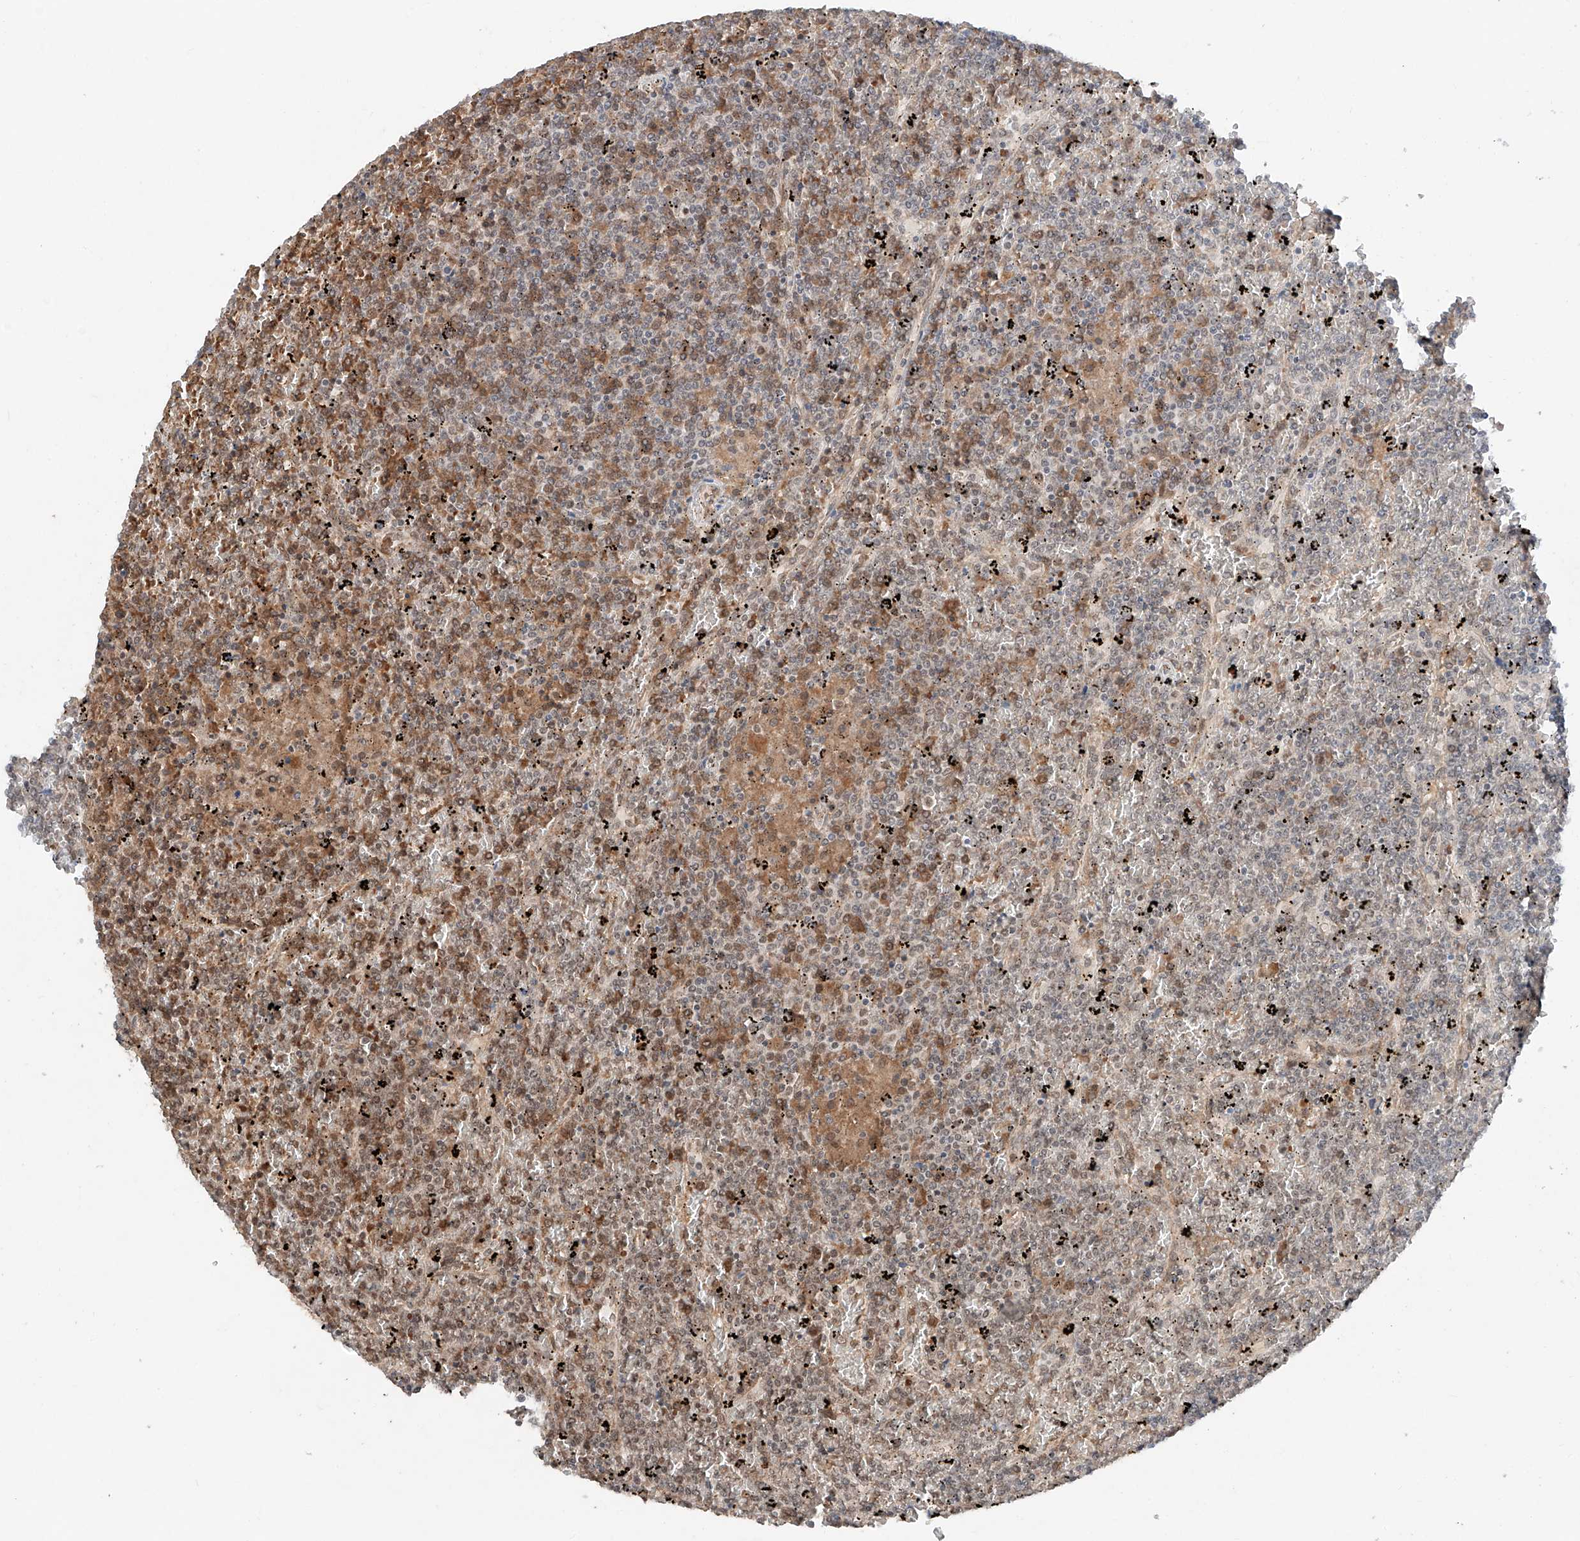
{"staining": {"intensity": "moderate", "quantity": "<25%", "location": "cytoplasmic/membranous,nuclear"}, "tissue": "lymphoma", "cell_type": "Tumor cells", "image_type": "cancer", "snomed": [{"axis": "morphology", "description": "Malignant lymphoma, non-Hodgkin's type, Low grade"}, {"axis": "topography", "description": "Spleen"}], "caption": "IHC micrograph of neoplastic tissue: lymphoma stained using immunohistochemistry (IHC) shows low levels of moderate protein expression localized specifically in the cytoplasmic/membranous and nuclear of tumor cells, appearing as a cytoplasmic/membranous and nuclear brown color.", "gene": "TBX4", "patient": {"sex": "female", "age": 19}}